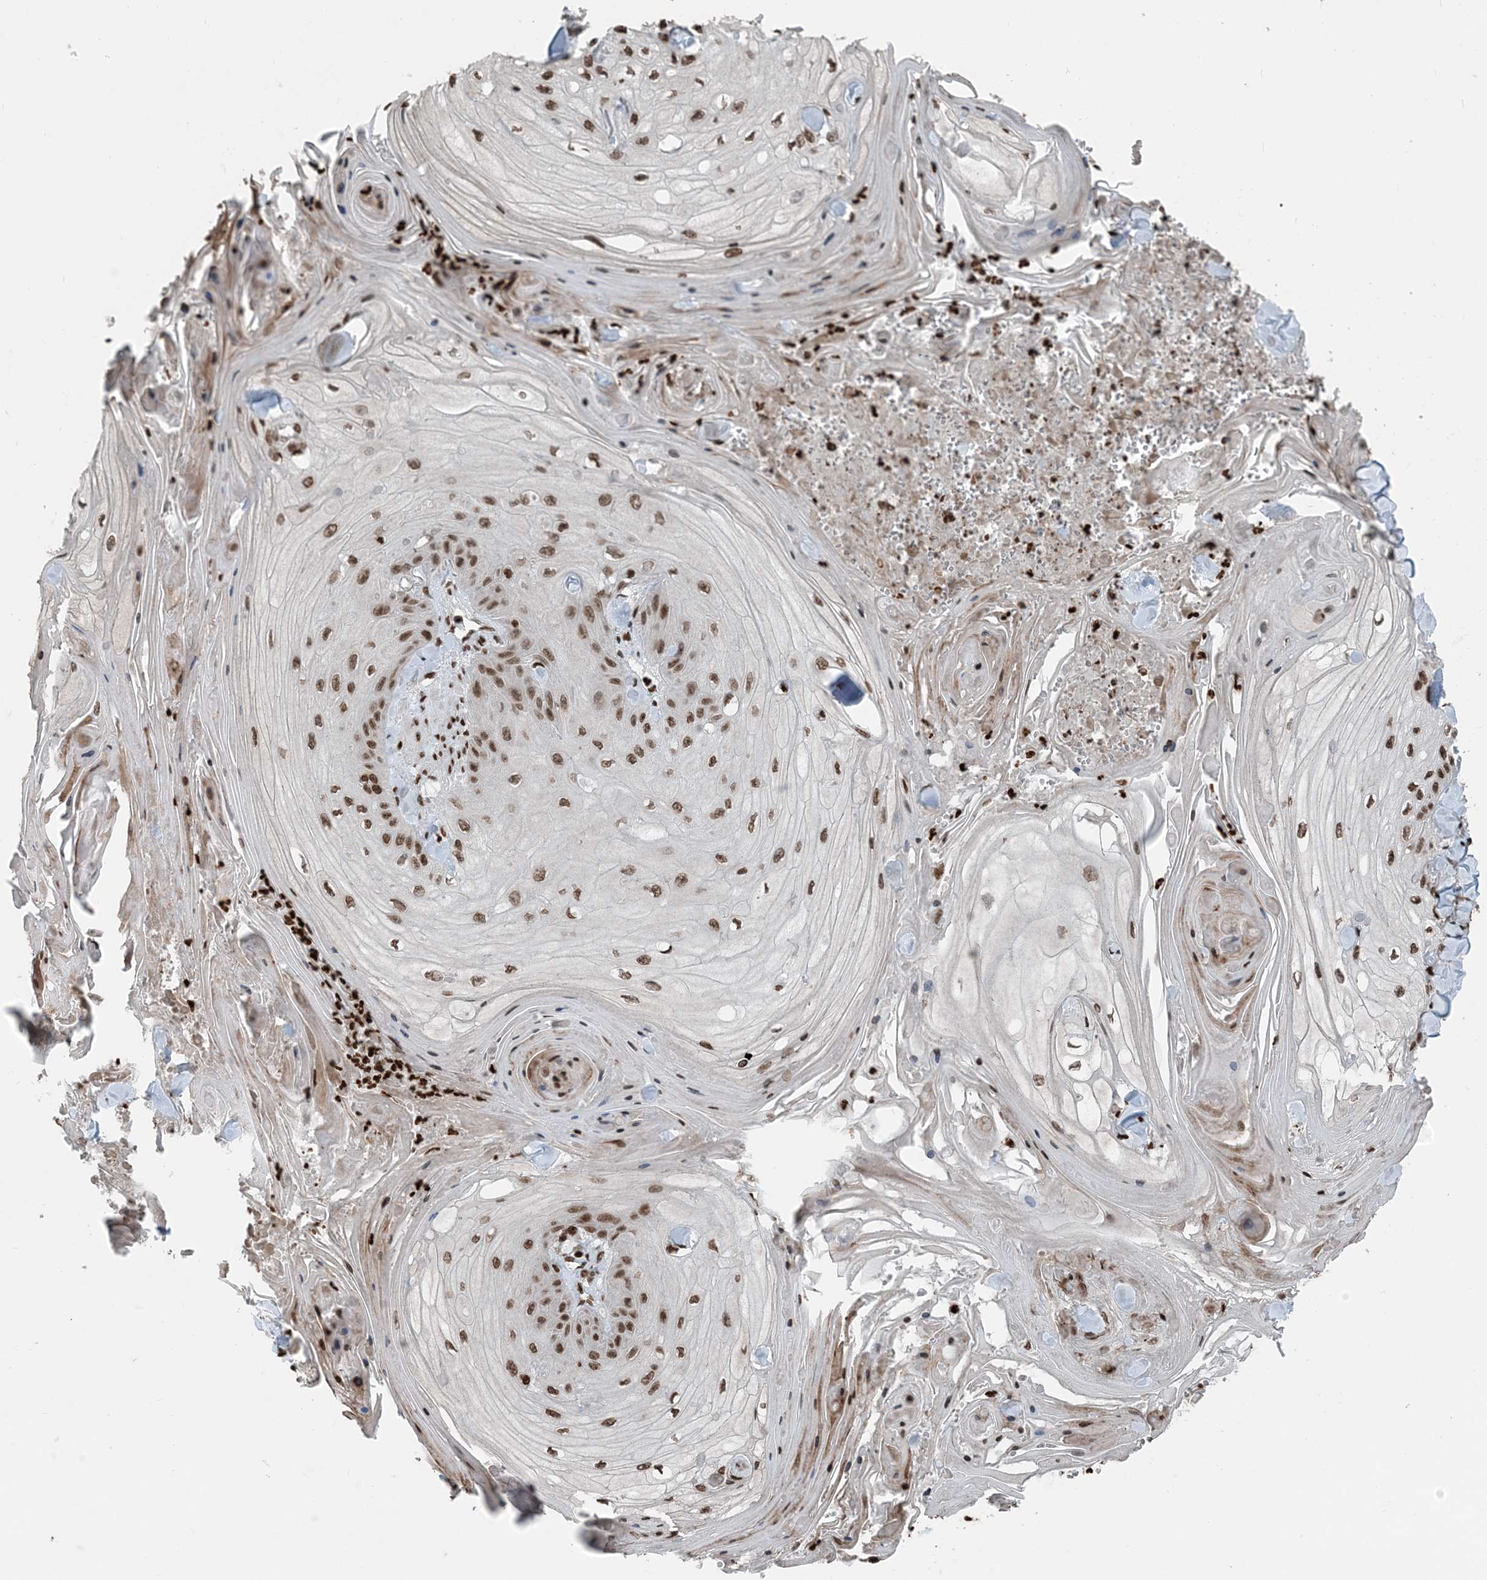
{"staining": {"intensity": "moderate", "quantity": ">75%", "location": "nuclear"}, "tissue": "skin cancer", "cell_type": "Tumor cells", "image_type": "cancer", "snomed": [{"axis": "morphology", "description": "Squamous cell carcinoma, NOS"}, {"axis": "topography", "description": "Skin"}], "caption": "Skin squamous cell carcinoma was stained to show a protein in brown. There is medium levels of moderate nuclear positivity in approximately >75% of tumor cells.", "gene": "H3-3B", "patient": {"sex": "male", "age": 74}}